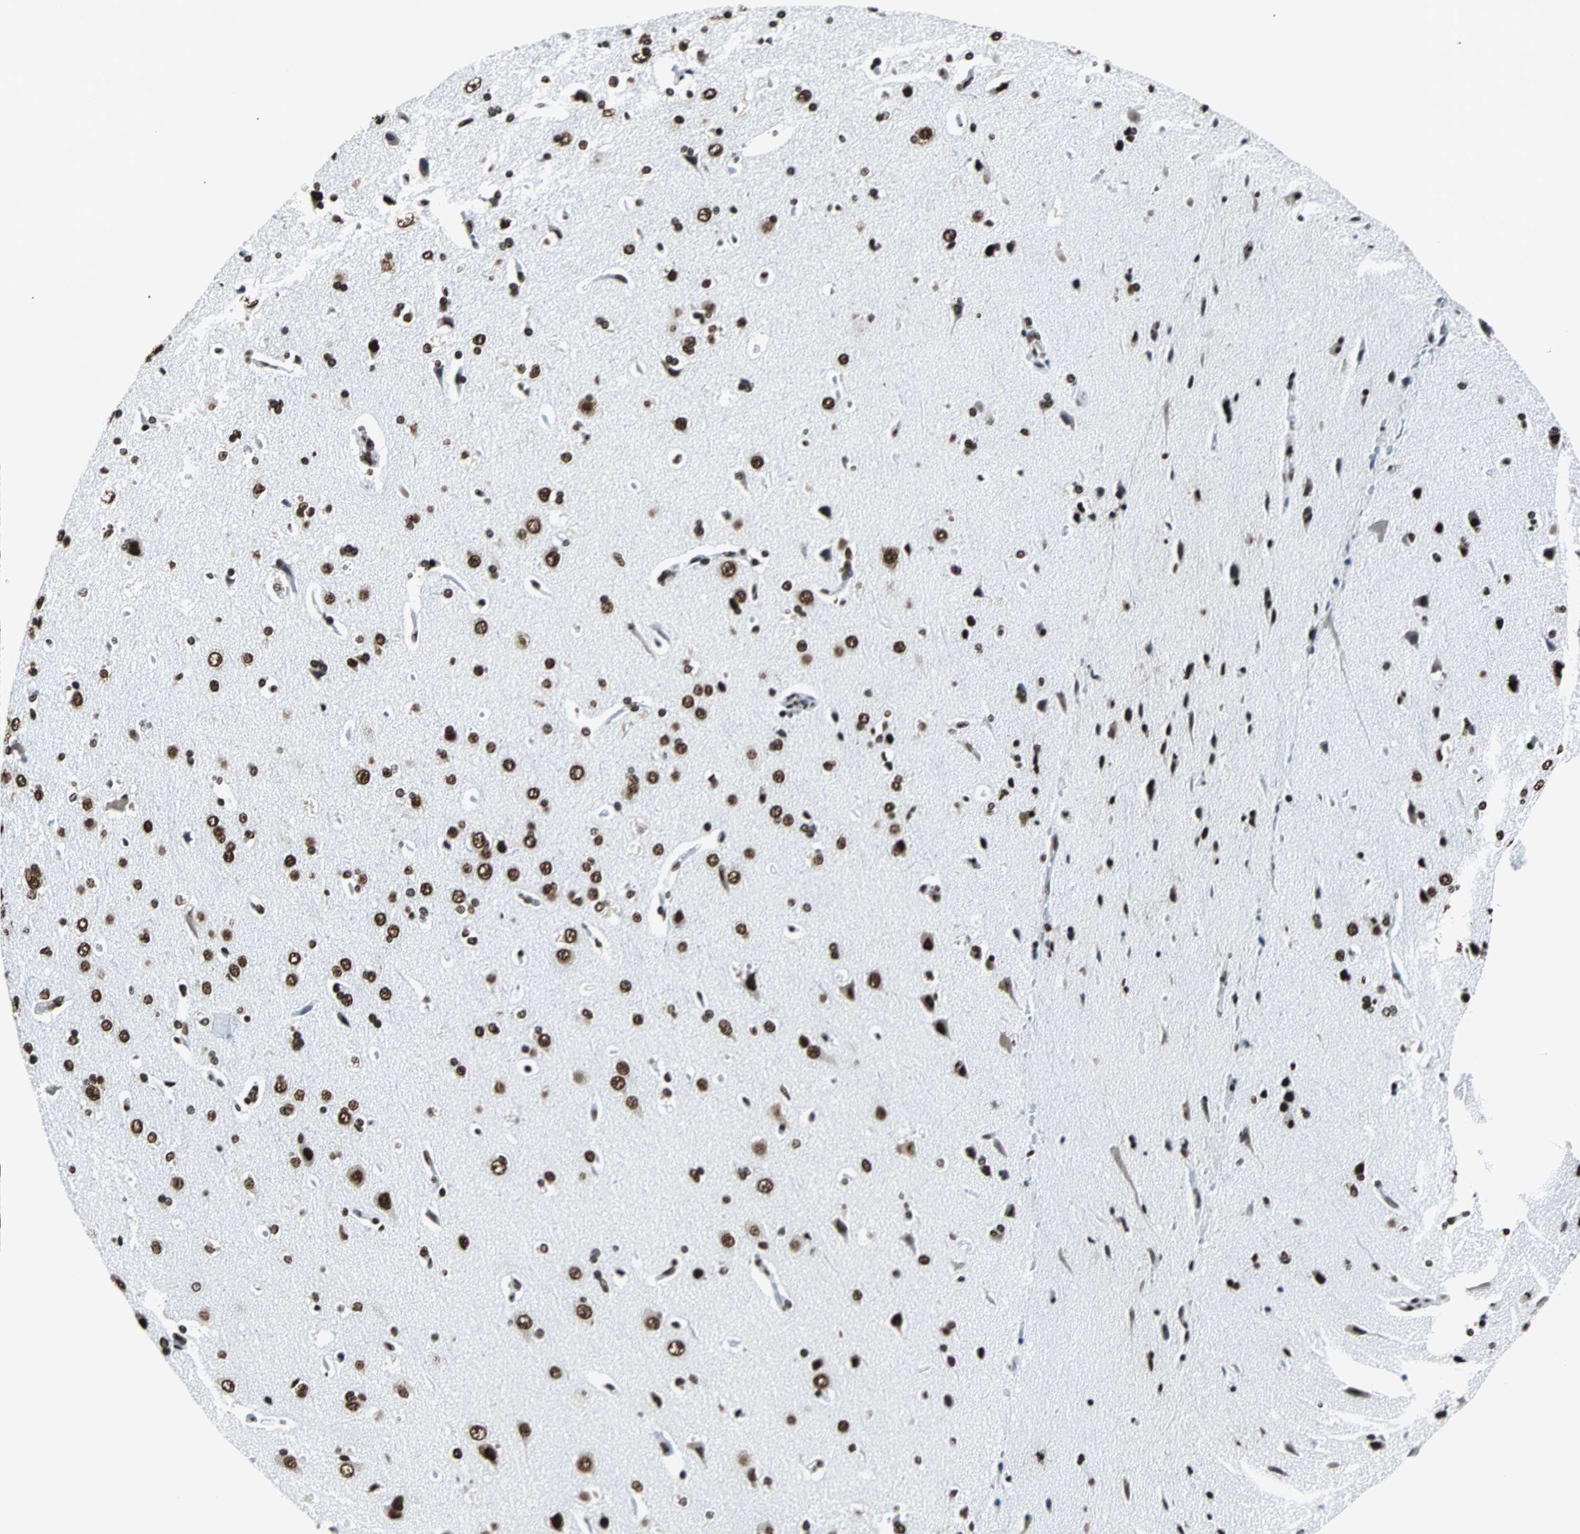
{"staining": {"intensity": "moderate", "quantity": ">75%", "location": "nuclear"}, "tissue": "cerebral cortex", "cell_type": "Endothelial cells", "image_type": "normal", "snomed": [{"axis": "morphology", "description": "Normal tissue, NOS"}, {"axis": "topography", "description": "Cerebral cortex"}], "caption": "This micrograph exhibits benign cerebral cortex stained with immunohistochemistry to label a protein in brown. The nuclear of endothelial cells show moderate positivity for the protein. Nuclei are counter-stained blue.", "gene": "FUBP1", "patient": {"sex": "male", "age": 62}}